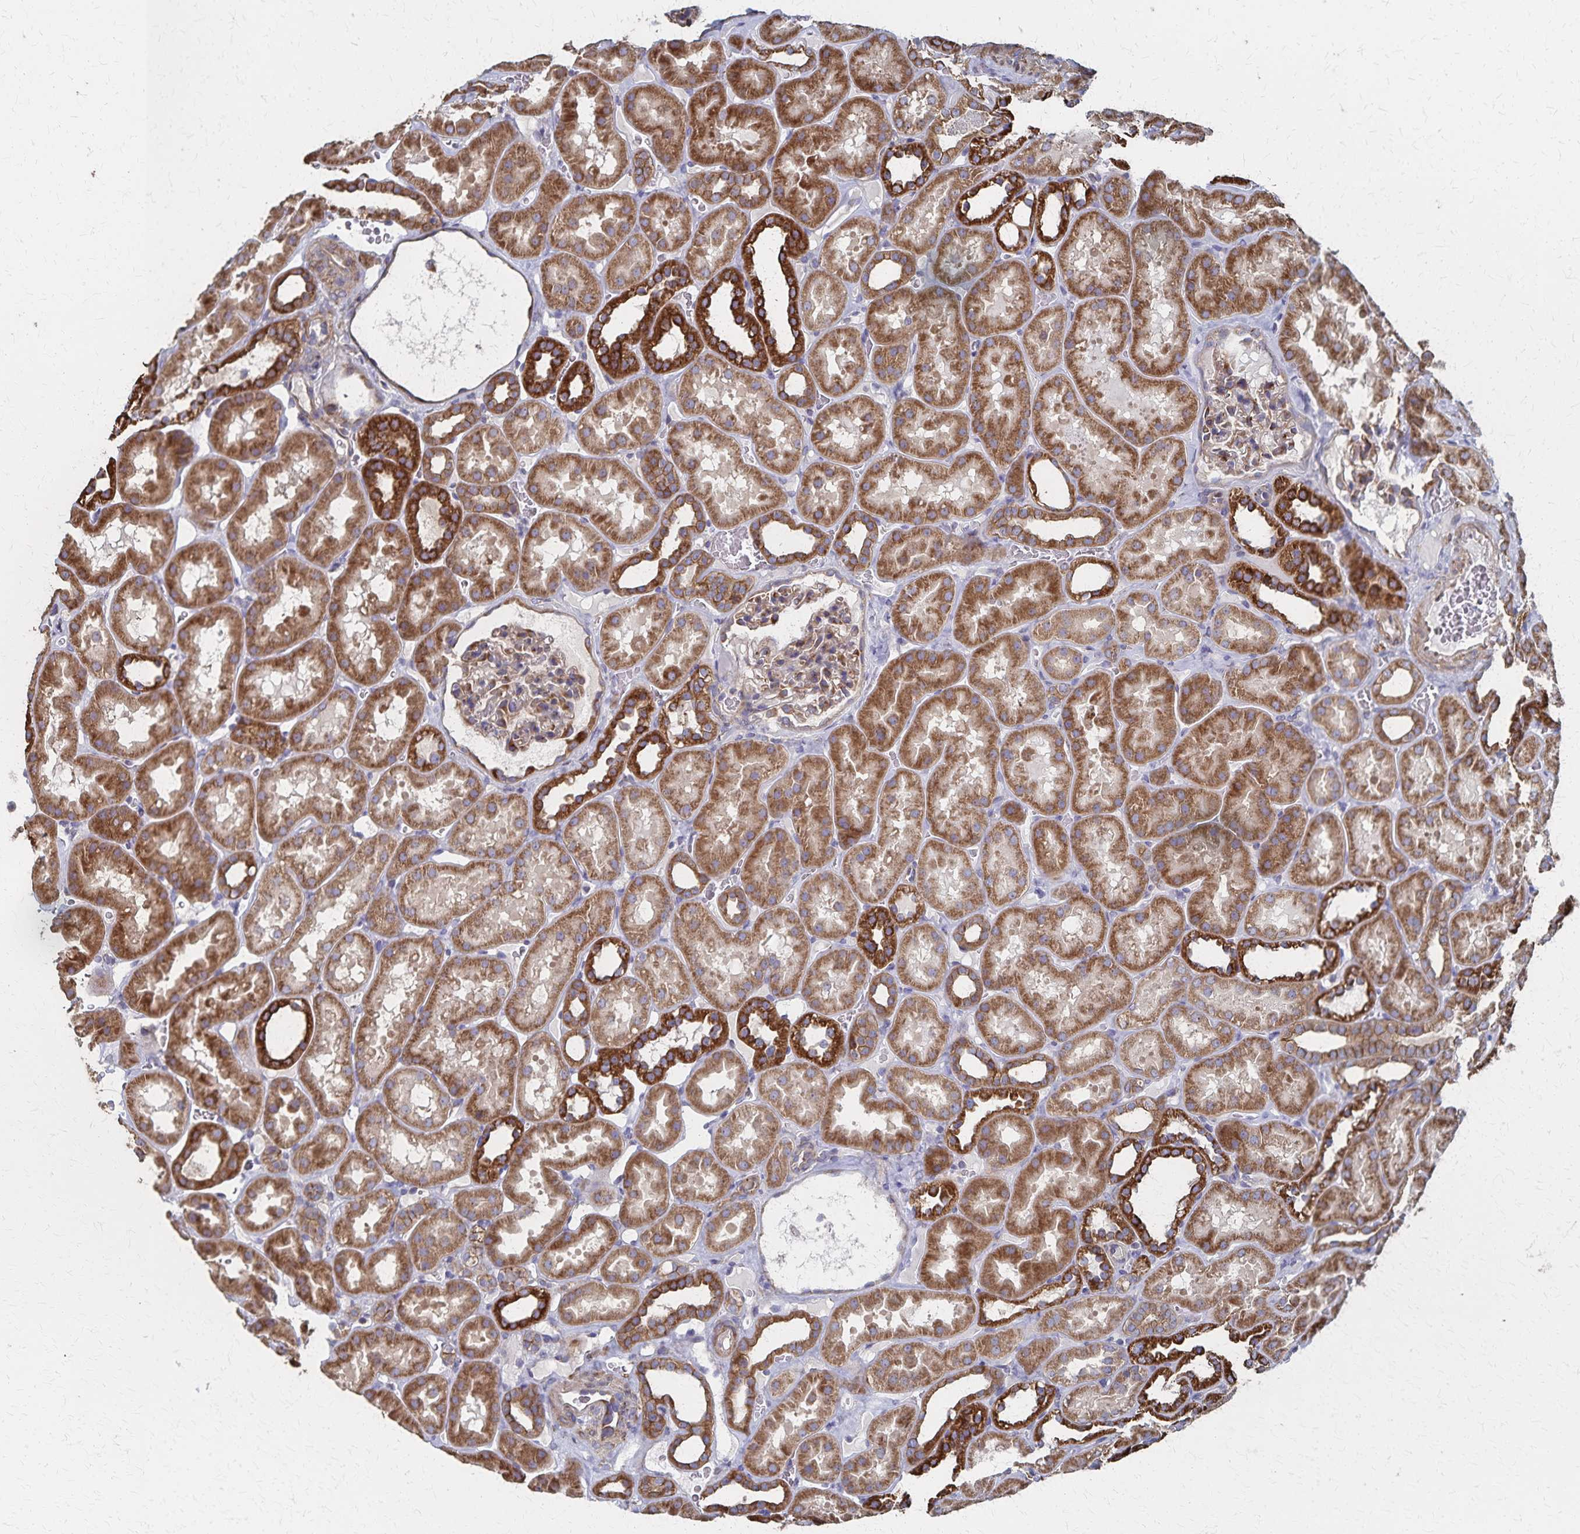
{"staining": {"intensity": "moderate", "quantity": "25%-75%", "location": "cytoplasmic/membranous"}, "tissue": "kidney", "cell_type": "Cells in glomeruli", "image_type": "normal", "snomed": [{"axis": "morphology", "description": "Normal tissue, NOS"}, {"axis": "topography", "description": "Kidney"}], "caption": "Immunohistochemistry of unremarkable human kidney shows medium levels of moderate cytoplasmic/membranous positivity in approximately 25%-75% of cells in glomeruli.", "gene": "PGAP2", "patient": {"sex": "female", "age": 41}}